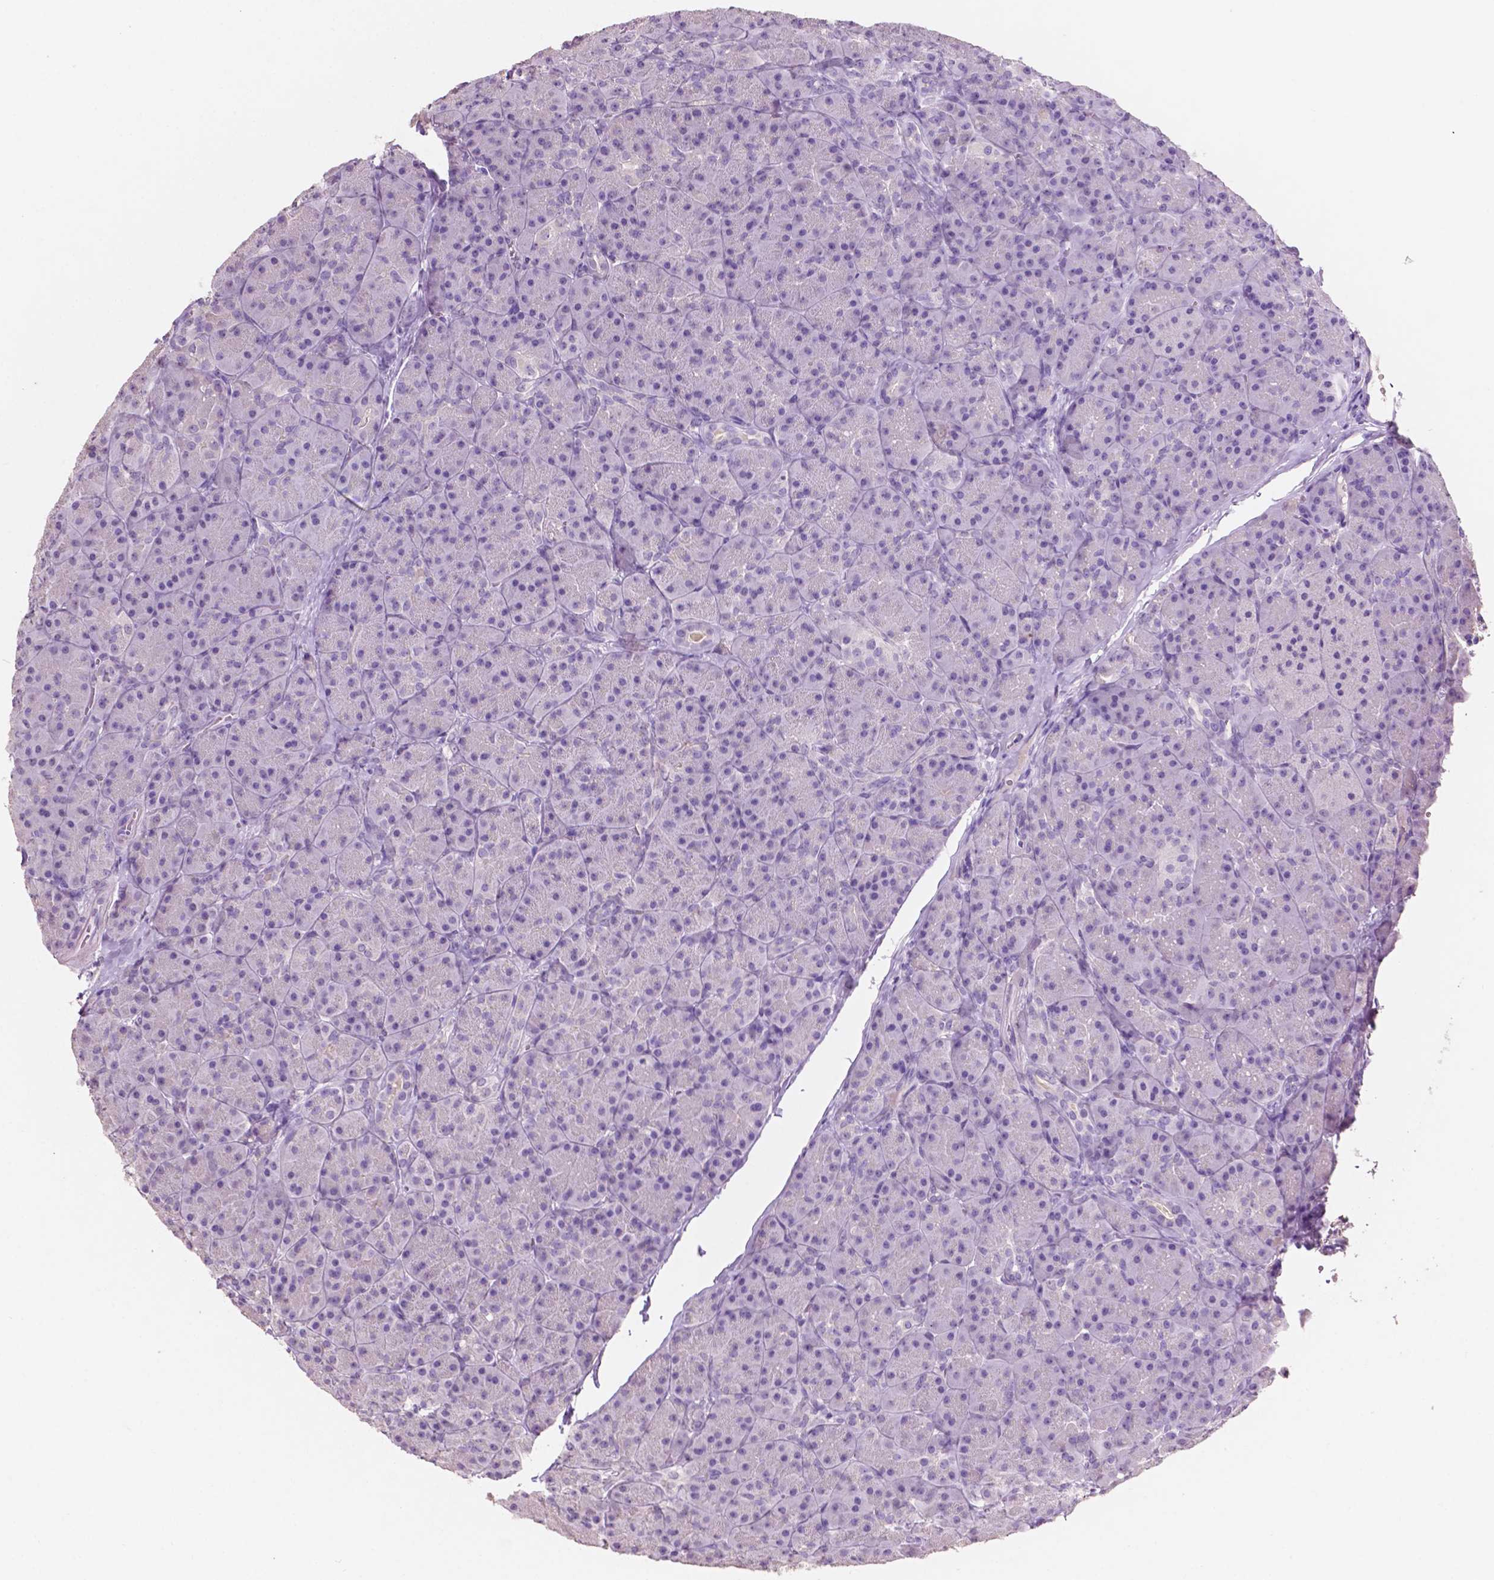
{"staining": {"intensity": "negative", "quantity": "none", "location": "none"}, "tissue": "pancreas", "cell_type": "Exocrine glandular cells", "image_type": "normal", "snomed": [{"axis": "morphology", "description": "Normal tissue, NOS"}, {"axis": "topography", "description": "Pancreas"}], "caption": "IHC of unremarkable pancreas reveals no positivity in exocrine glandular cells.", "gene": "IDO1", "patient": {"sex": "male", "age": 57}}